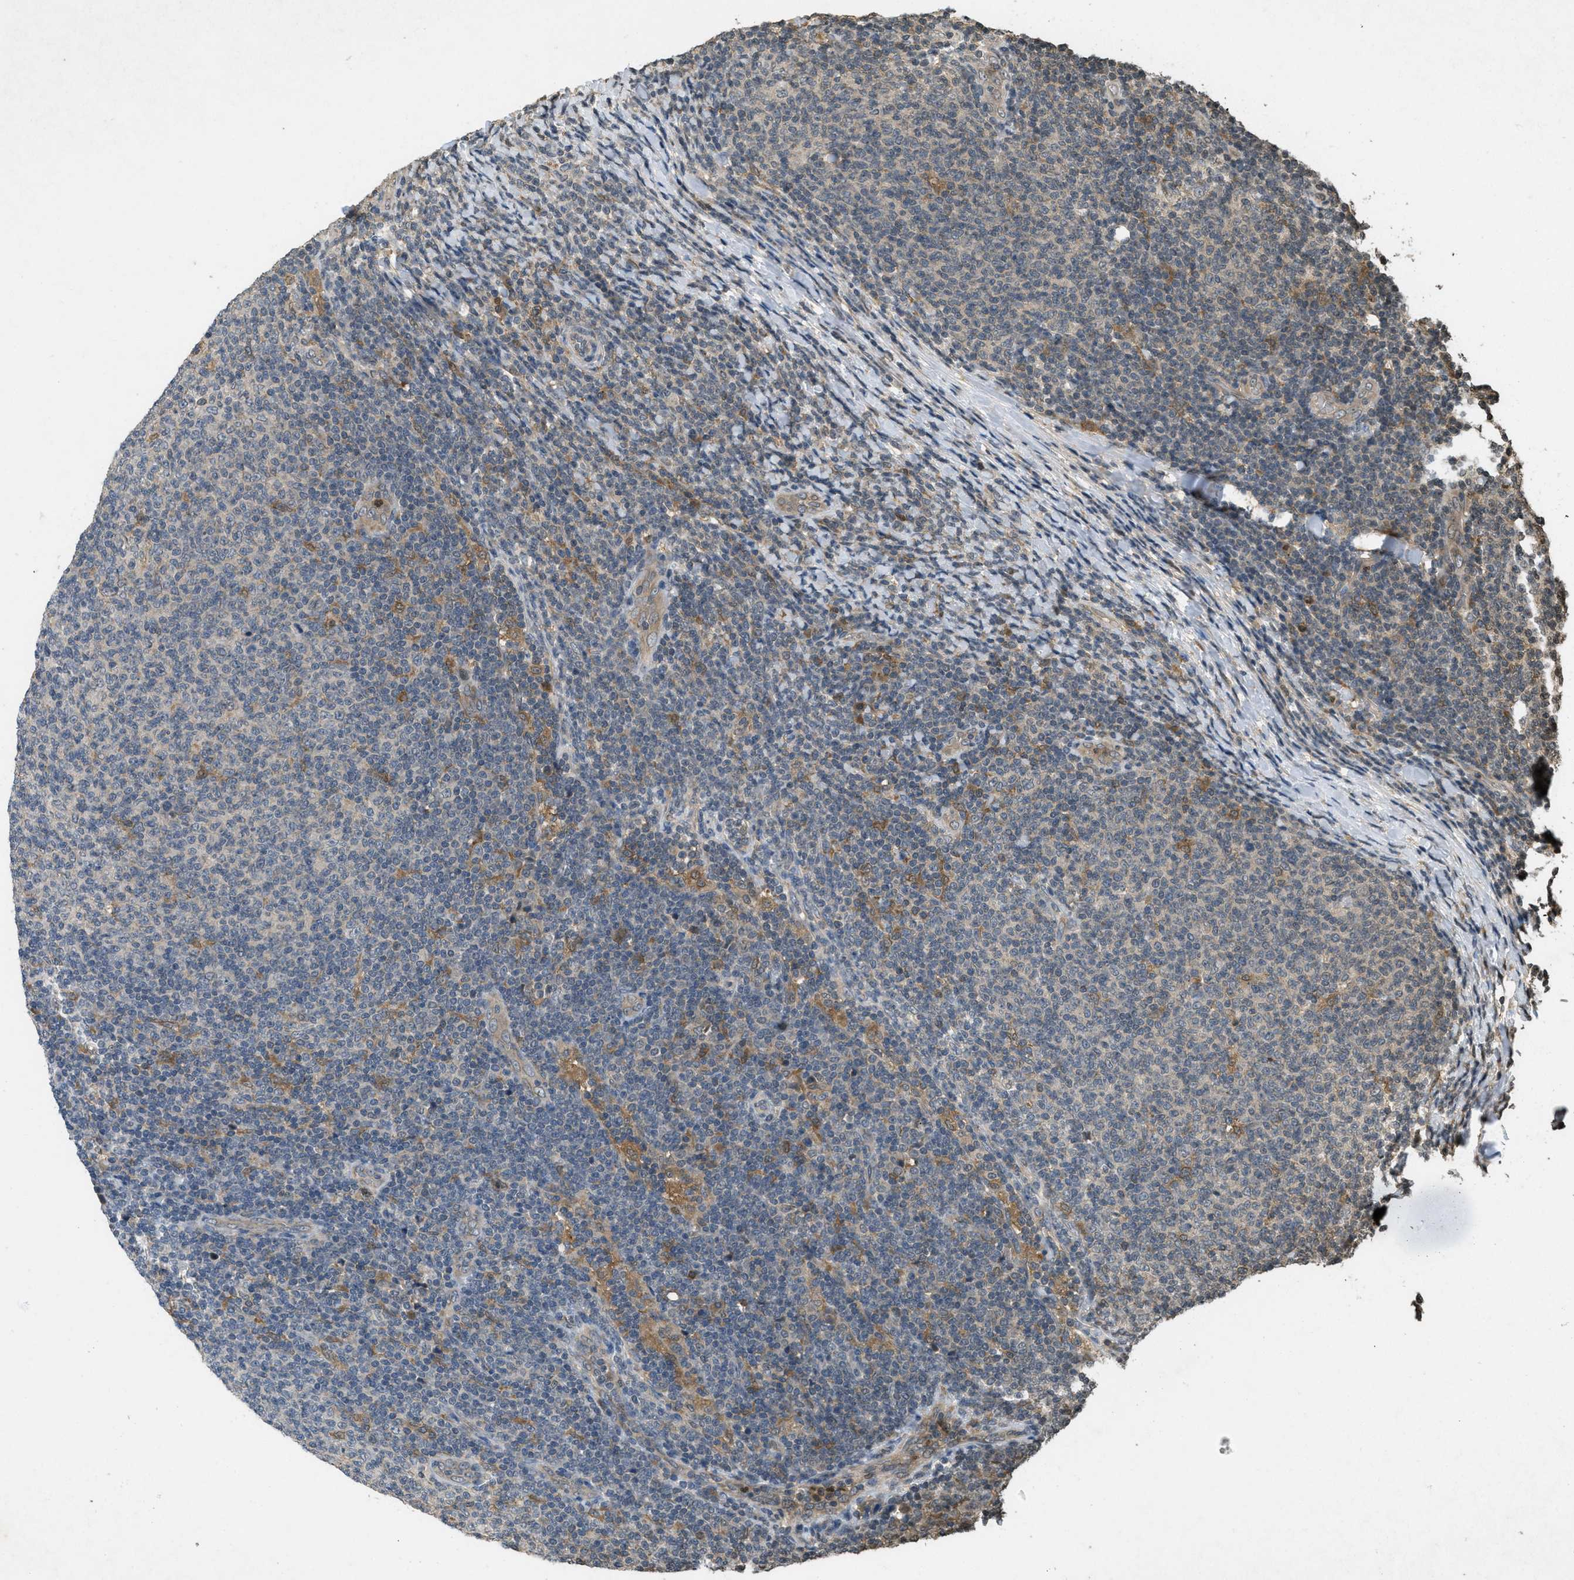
{"staining": {"intensity": "weak", "quantity": "<25%", "location": "cytoplasmic/membranous"}, "tissue": "lymphoma", "cell_type": "Tumor cells", "image_type": "cancer", "snomed": [{"axis": "morphology", "description": "Malignant lymphoma, non-Hodgkin's type, Low grade"}, {"axis": "topography", "description": "Lymph node"}], "caption": "DAB (3,3'-diaminobenzidine) immunohistochemical staining of human low-grade malignant lymphoma, non-Hodgkin's type reveals no significant expression in tumor cells.", "gene": "ATG7", "patient": {"sex": "male", "age": 66}}